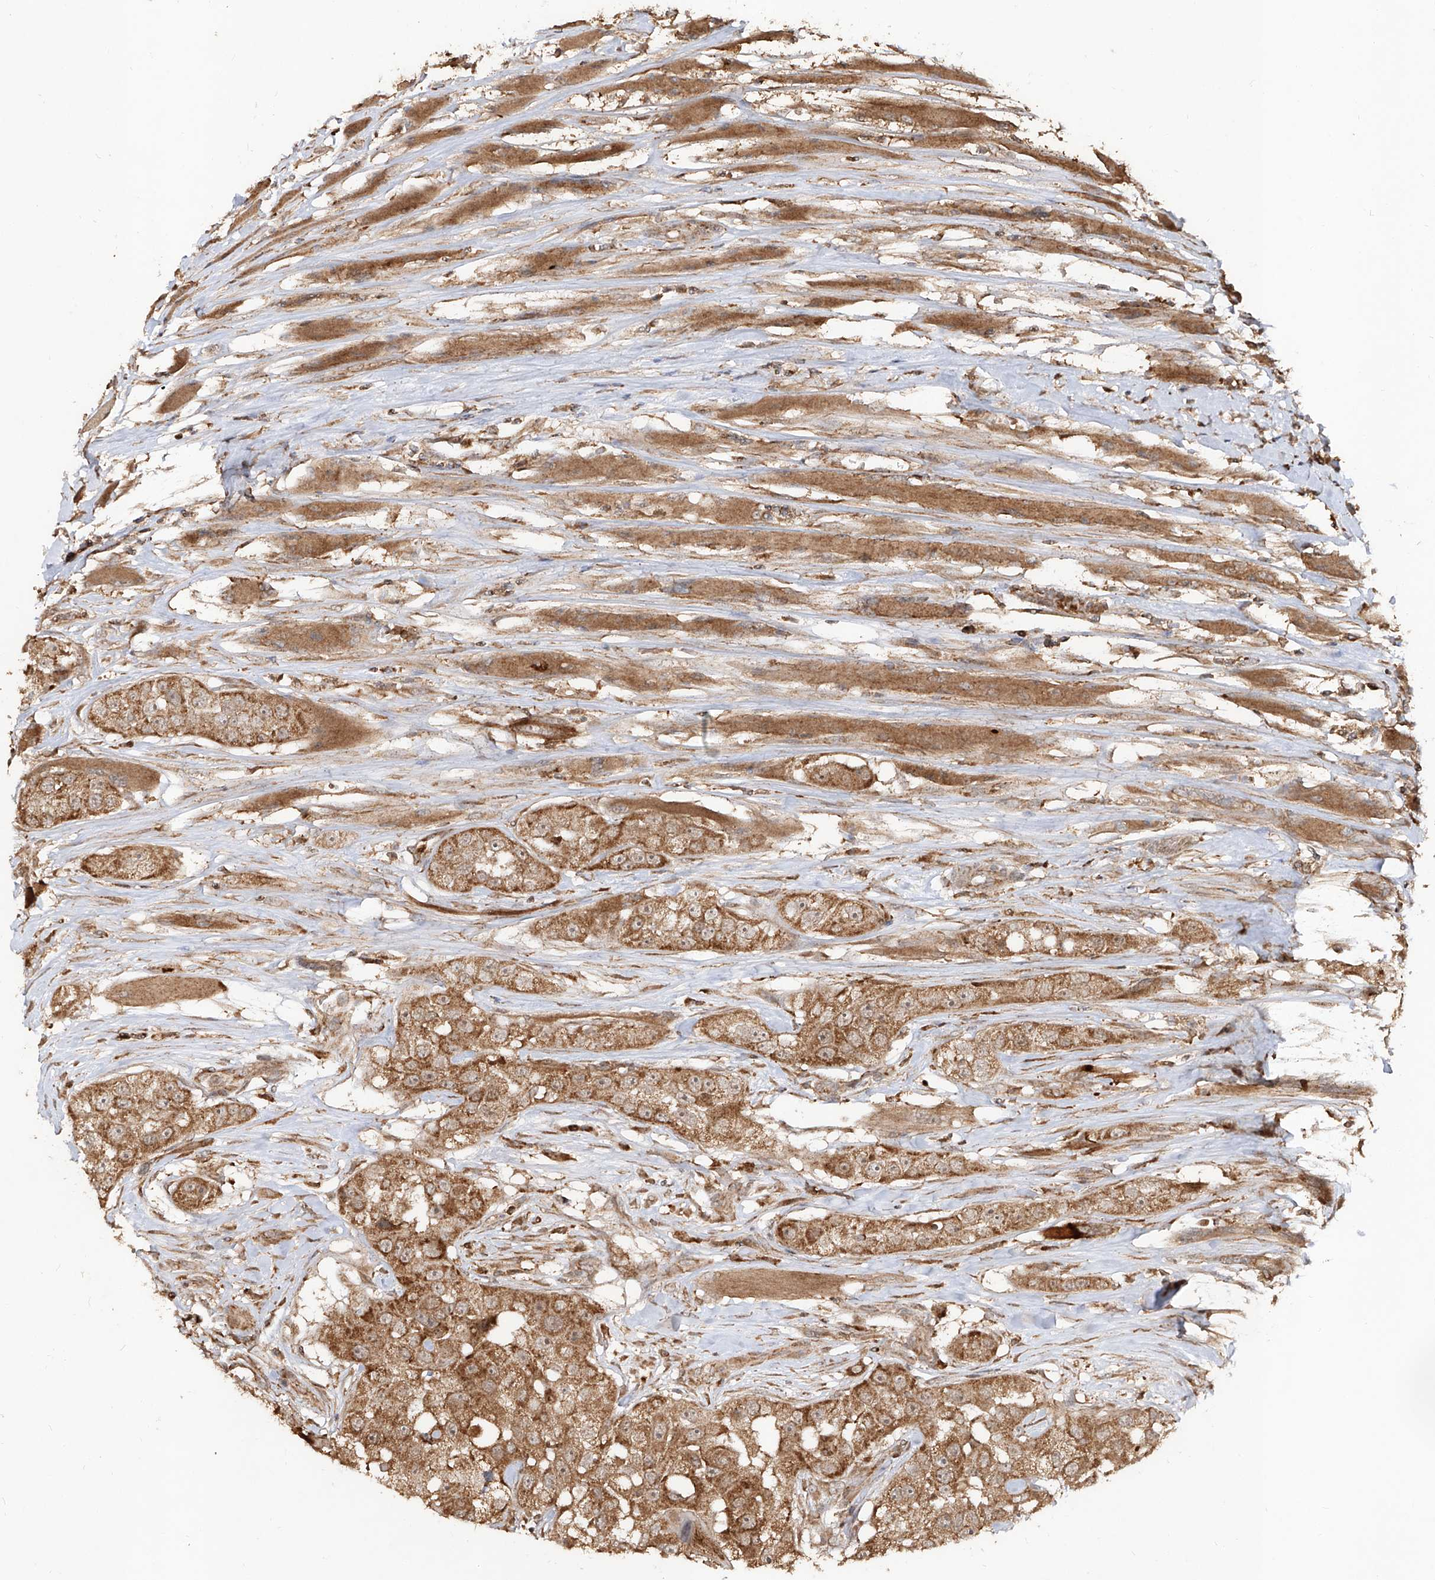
{"staining": {"intensity": "moderate", "quantity": ">75%", "location": "cytoplasmic/membranous"}, "tissue": "head and neck cancer", "cell_type": "Tumor cells", "image_type": "cancer", "snomed": [{"axis": "morphology", "description": "Normal tissue, NOS"}, {"axis": "morphology", "description": "Squamous cell carcinoma, NOS"}, {"axis": "topography", "description": "Skeletal muscle"}, {"axis": "topography", "description": "Head-Neck"}], "caption": "IHC staining of head and neck cancer, which displays medium levels of moderate cytoplasmic/membranous staining in approximately >75% of tumor cells indicating moderate cytoplasmic/membranous protein staining. The staining was performed using DAB (3,3'-diaminobenzidine) (brown) for protein detection and nuclei were counterstained in hematoxylin (blue).", "gene": "AIM2", "patient": {"sex": "male", "age": 51}}